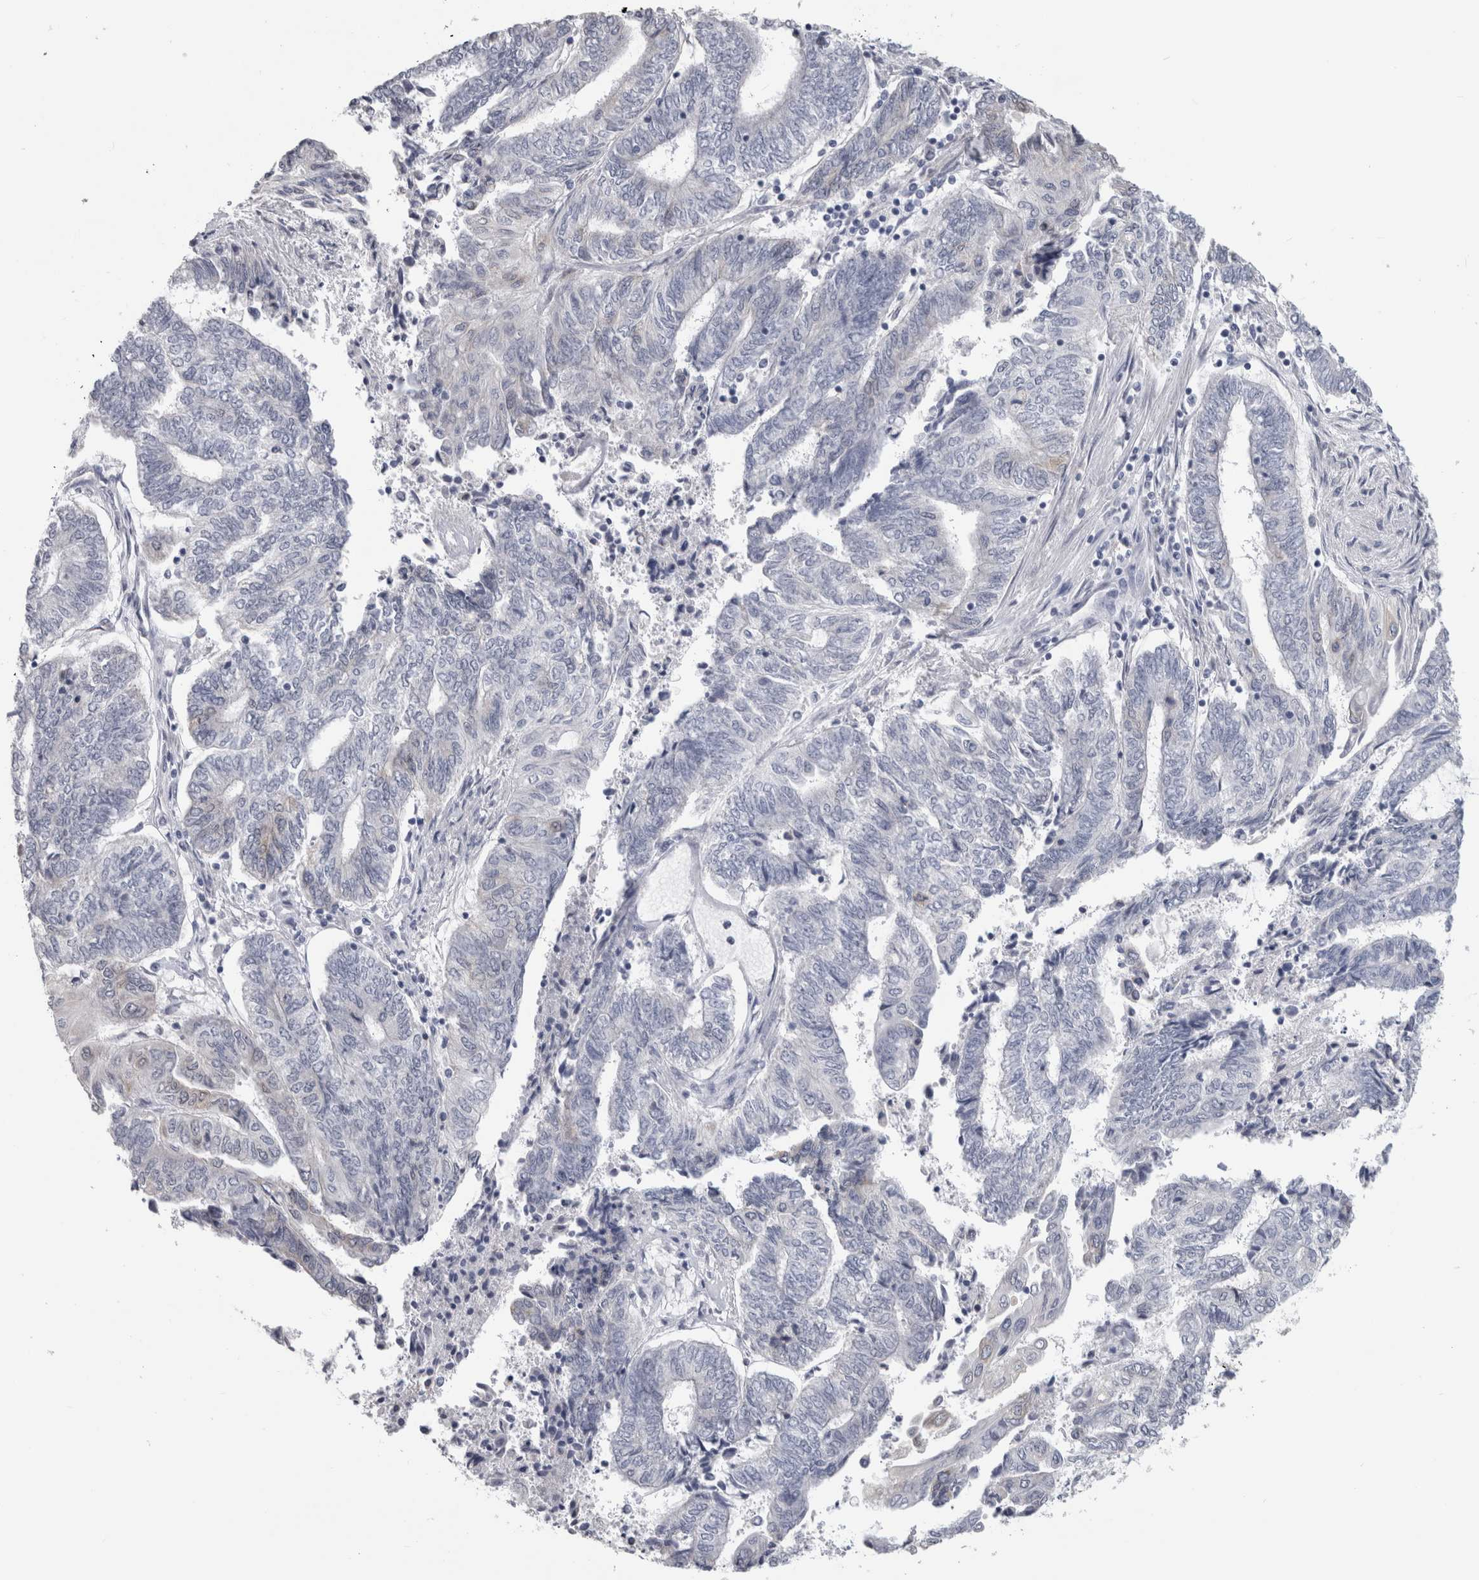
{"staining": {"intensity": "weak", "quantity": "<25%", "location": "cytoplasmic/membranous"}, "tissue": "endometrial cancer", "cell_type": "Tumor cells", "image_type": "cancer", "snomed": [{"axis": "morphology", "description": "Adenocarcinoma, NOS"}, {"axis": "topography", "description": "Uterus"}, {"axis": "topography", "description": "Endometrium"}], "caption": "An IHC micrograph of adenocarcinoma (endometrial) is shown. There is no staining in tumor cells of adenocarcinoma (endometrial). (DAB IHC visualized using brightfield microscopy, high magnification).", "gene": "TMEM242", "patient": {"sex": "female", "age": 70}}